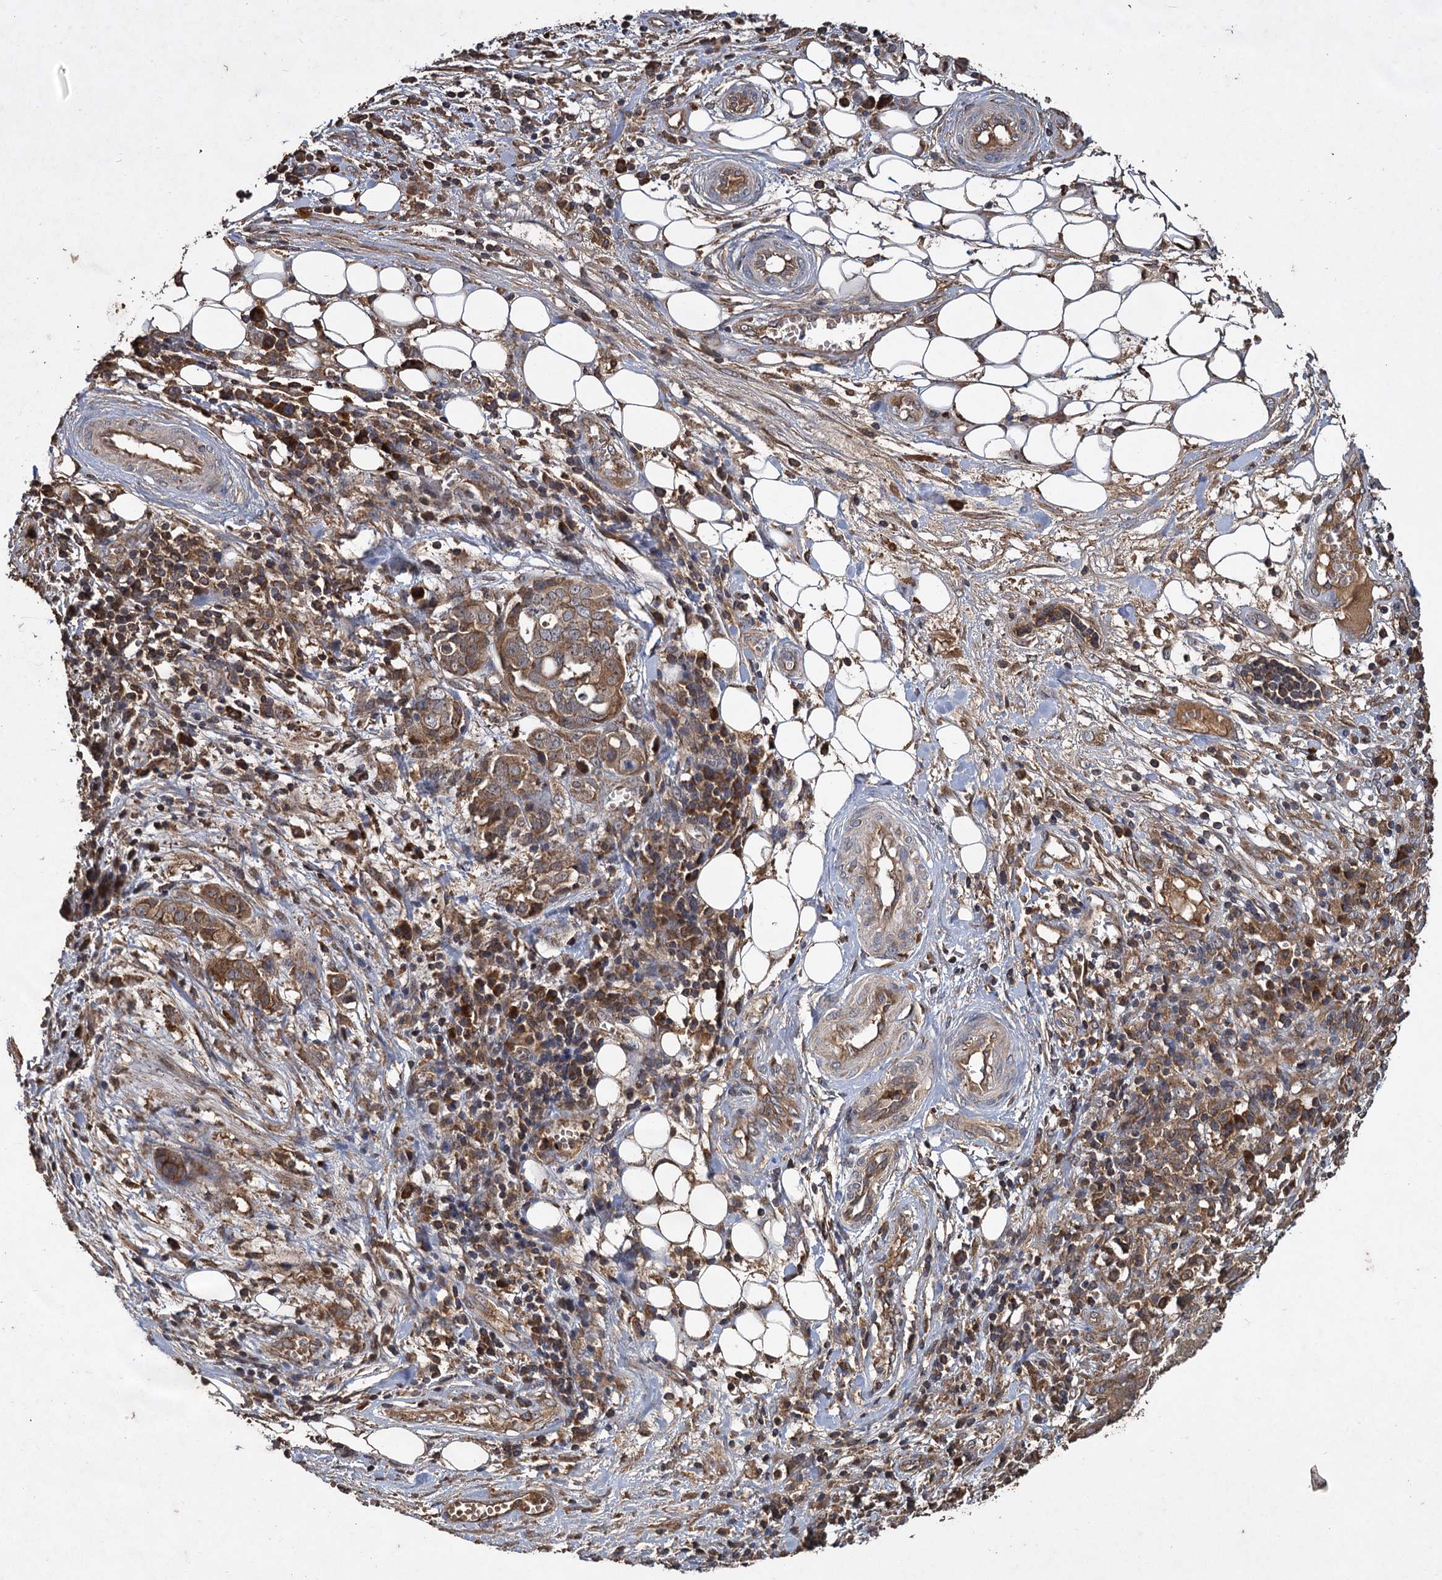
{"staining": {"intensity": "moderate", "quantity": ">75%", "location": "cytoplasmic/membranous"}, "tissue": "ovarian cancer", "cell_type": "Tumor cells", "image_type": "cancer", "snomed": [{"axis": "morphology", "description": "Cystadenocarcinoma, serous, NOS"}, {"axis": "topography", "description": "Soft tissue"}, {"axis": "topography", "description": "Ovary"}], "caption": "Ovarian cancer (serous cystadenocarcinoma) was stained to show a protein in brown. There is medium levels of moderate cytoplasmic/membranous staining in about >75% of tumor cells.", "gene": "GCLC", "patient": {"sex": "female", "age": 57}}